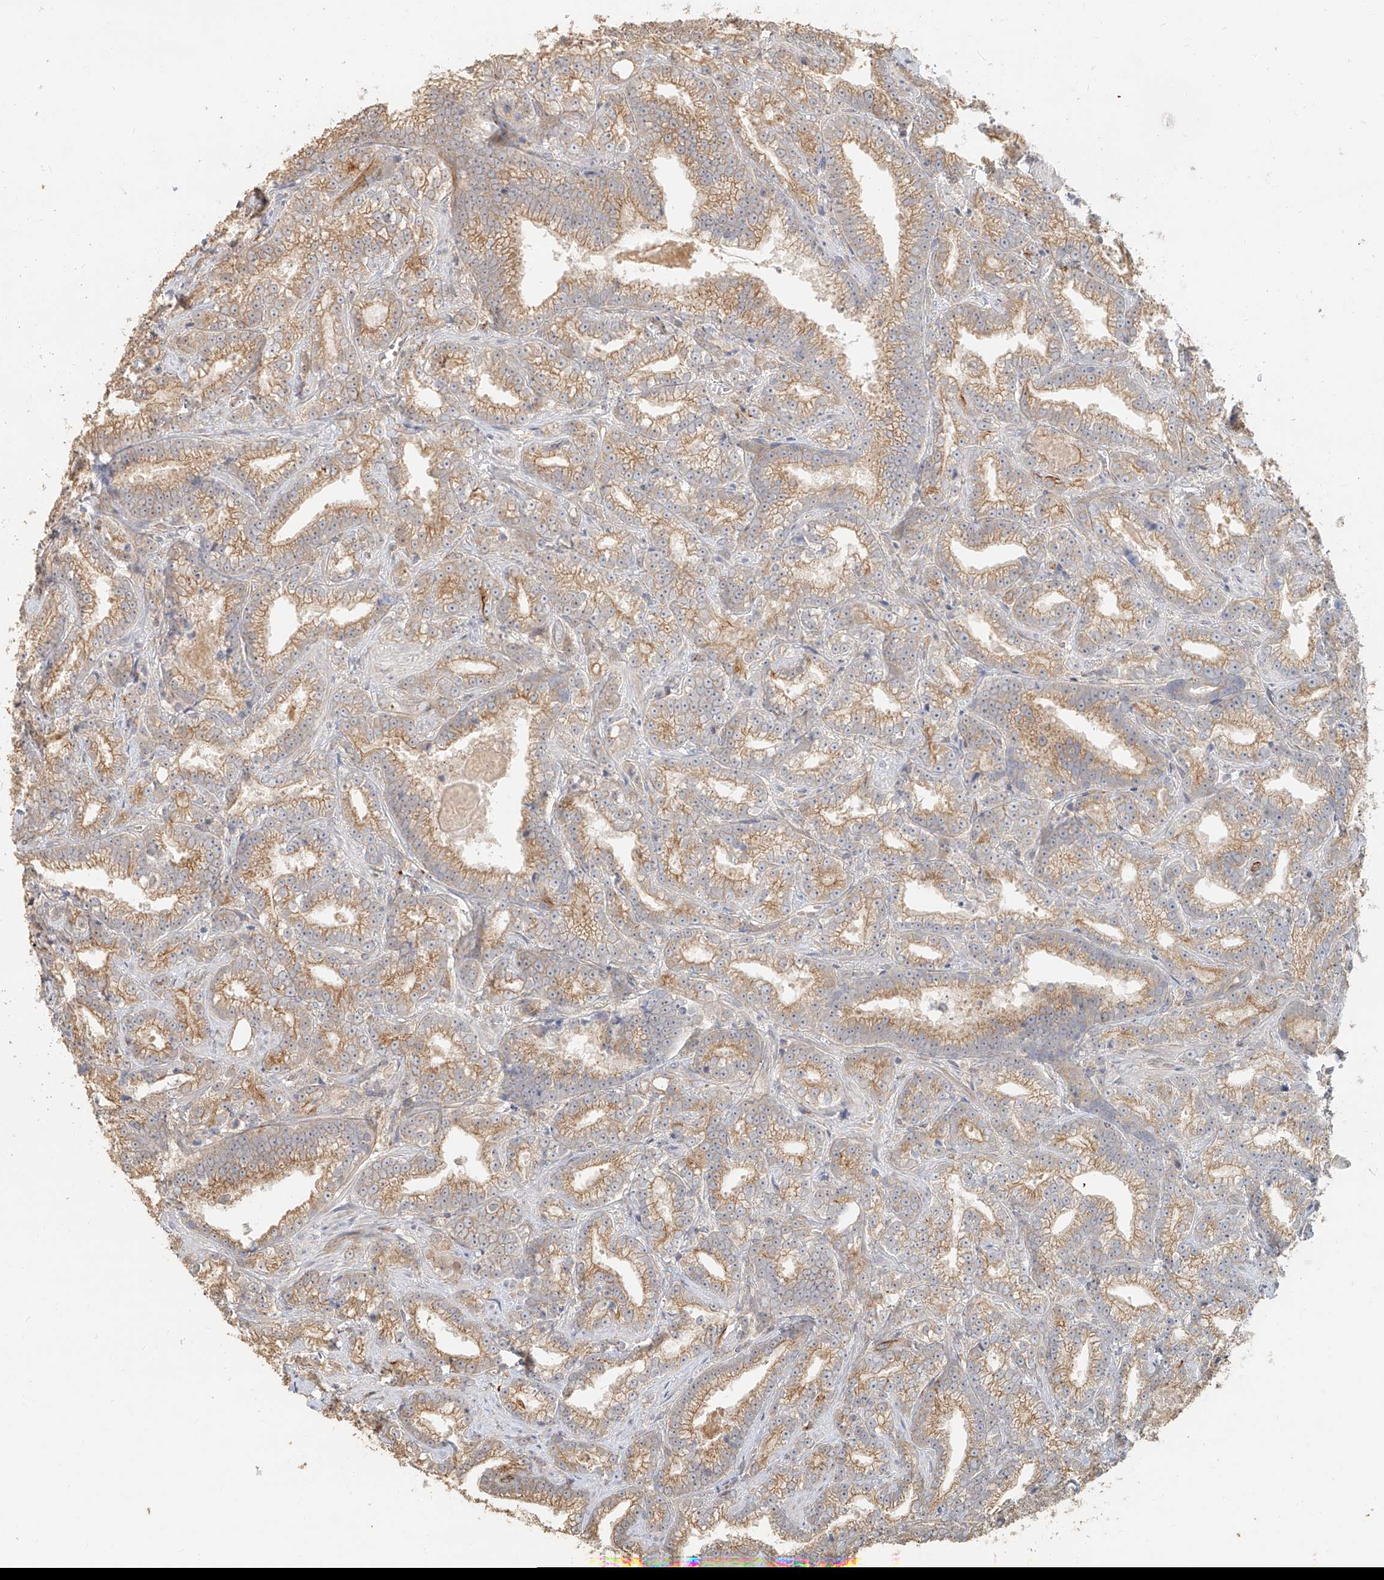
{"staining": {"intensity": "moderate", "quantity": ">75%", "location": "cytoplasmic/membranous"}, "tissue": "prostate cancer", "cell_type": "Tumor cells", "image_type": "cancer", "snomed": [{"axis": "morphology", "description": "Adenocarcinoma, High grade"}, {"axis": "topography", "description": "Prostate and seminal vesicle, NOS"}], "caption": "A brown stain shows moderate cytoplasmic/membranous staining of a protein in human prostate cancer (high-grade adenocarcinoma) tumor cells. (DAB = brown stain, brightfield microscopy at high magnification).", "gene": "NAP1L1", "patient": {"sex": "male", "age": 67}}